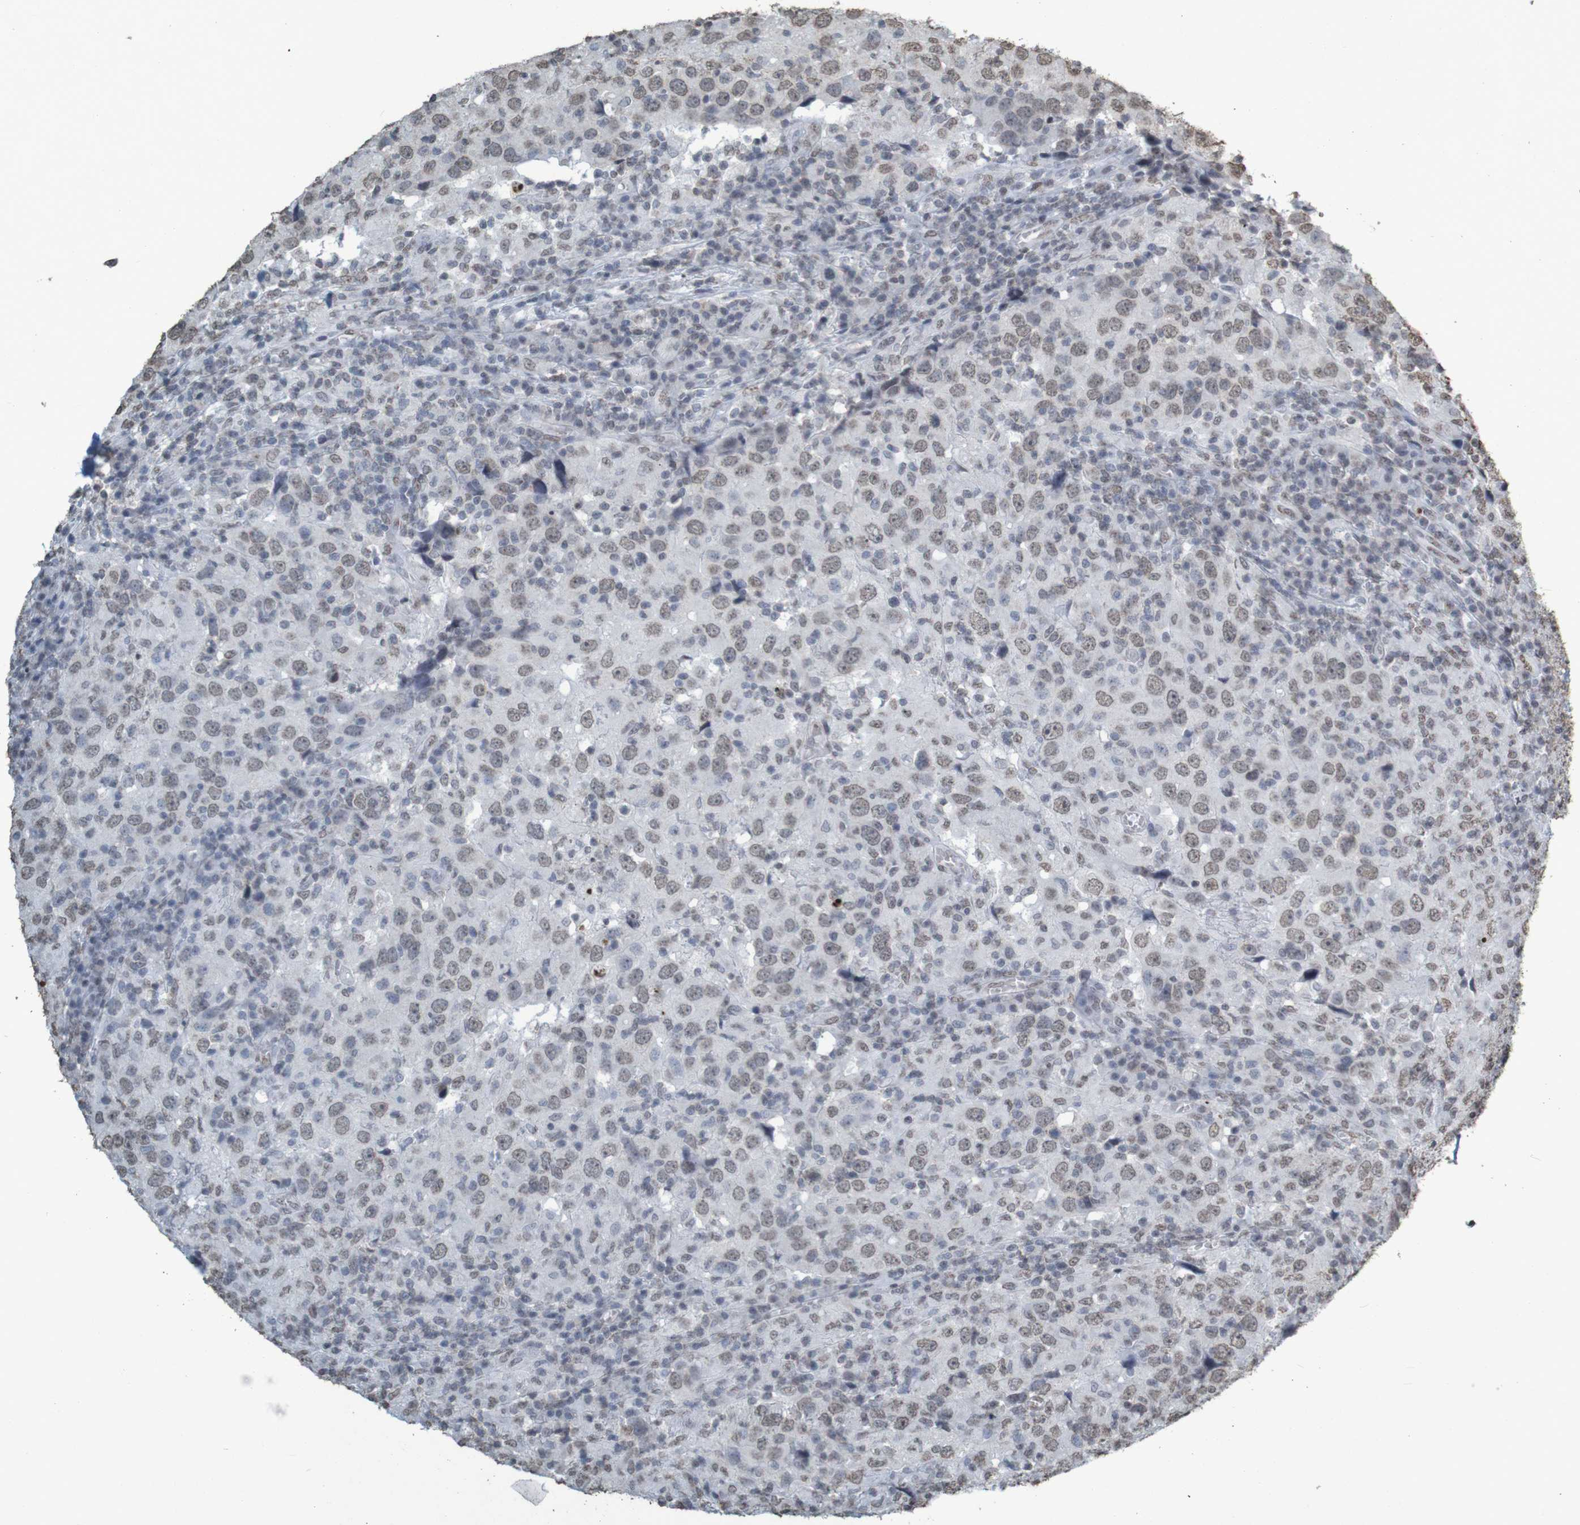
{"staining": {"intensity": "weak", "quantity": ">75%", "location": "nuclear"}, "tissue": "head and neck cancer", "cell_type": "Tumor cells", "image_type": "cancer", "snomed": [{"axis": "morphology", "description": "Adenocarcinoma, NOS"}, {"axis": "topography", "description": "Salivary gland"}, {"axis": "topography", "description": "Head-Neck"}], "caption": "This is a photomicrograph of IHC staining of head and neck cancer, which shows weak positivity in the nuclear of tumor cells.", "gene": "GFI1", "patient": {"sex": "female", "age": 65}}